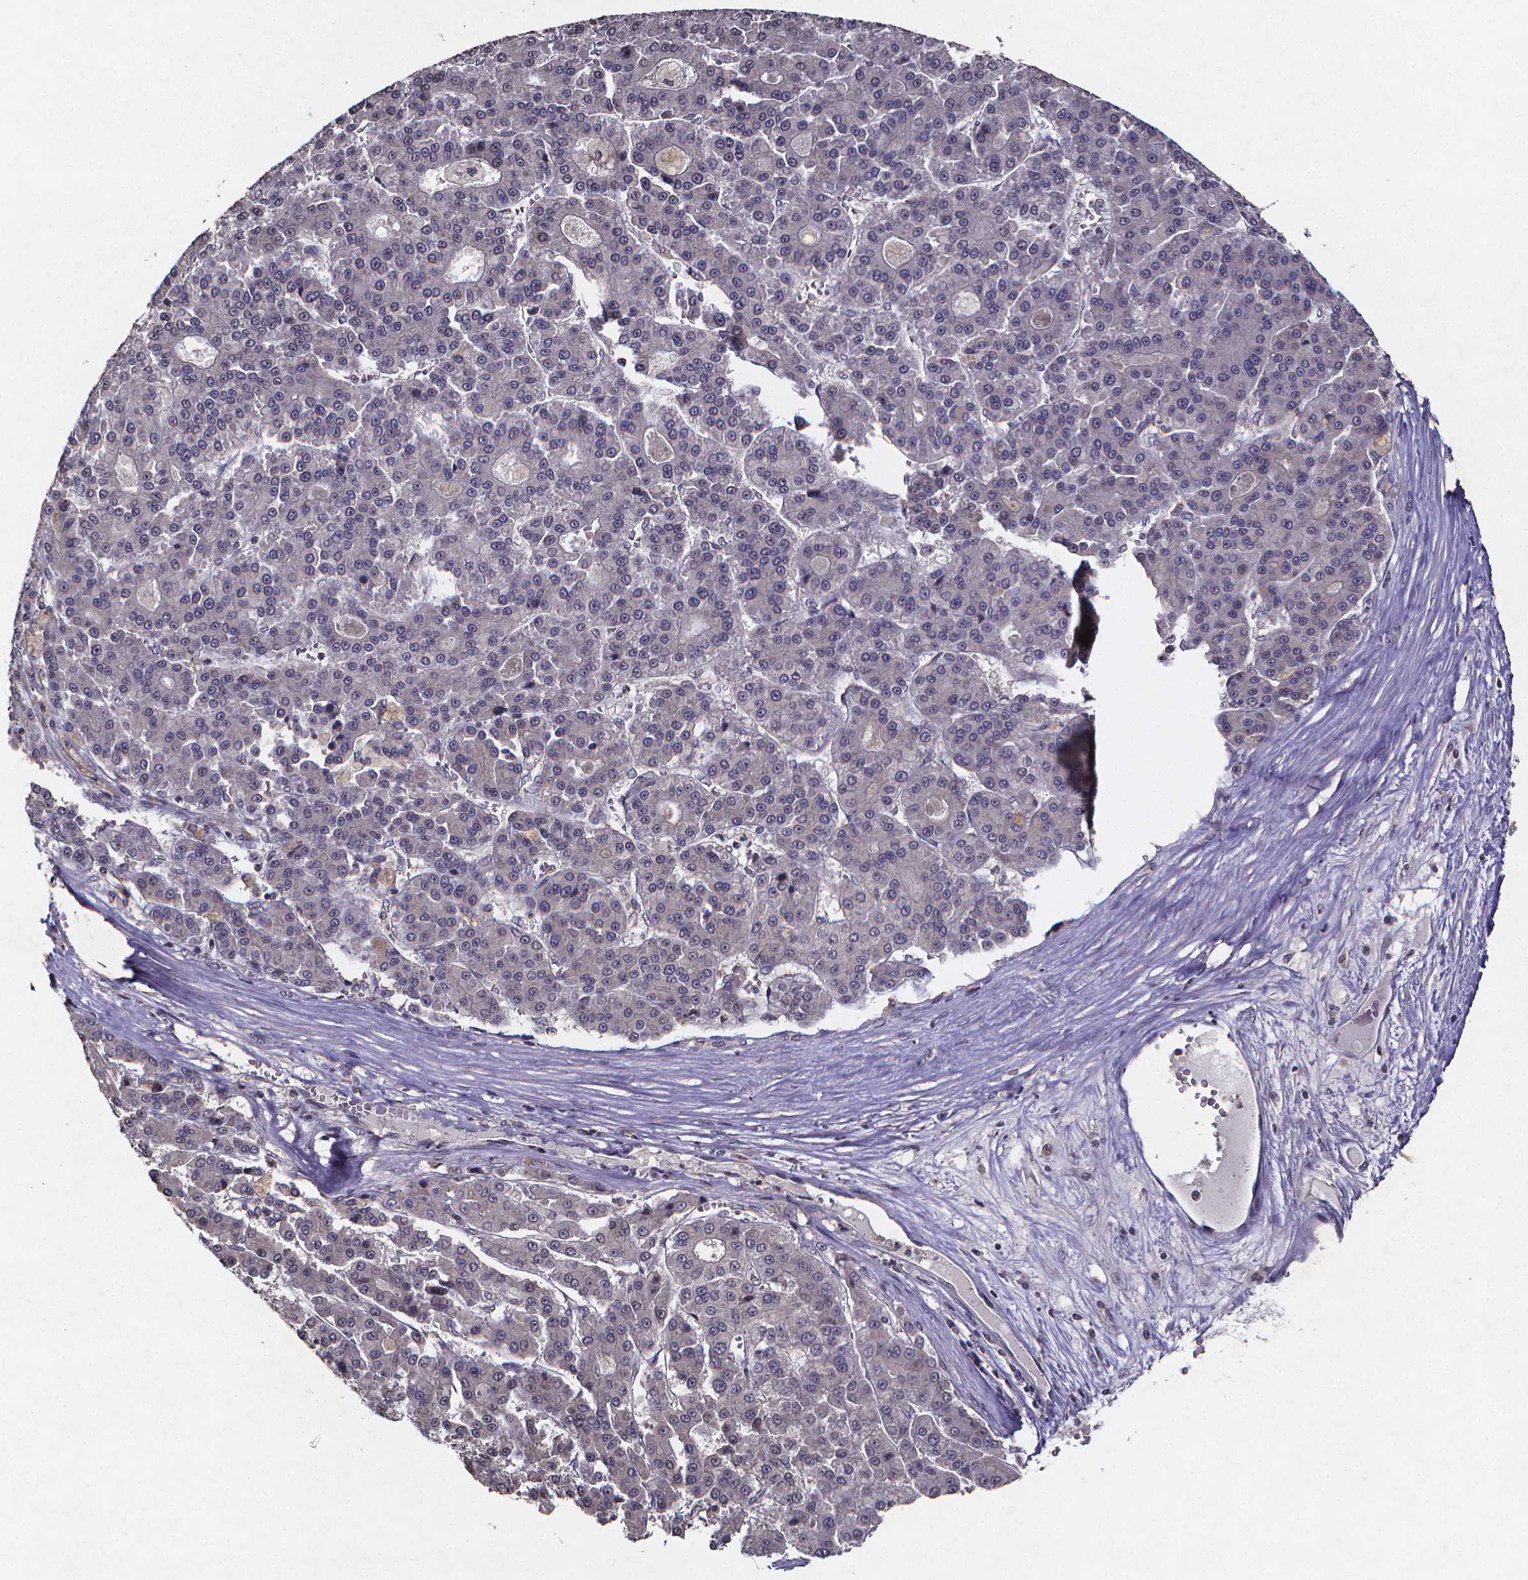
{"staining": {"intensity": "negative", "quantity": "none", "location": "none"}, "tissue": "liver cancer", "cell_type": "Tumor cells", "image_type": "cancer", "snomed": [{"axis": "morphology", "description": "Carcinoma, Hepatocellular, NOS"}, {"axis": "topography", "description": "Liver"}], "caption": "IHC of human liver cancer displays no staining in tumor cells.", "gene": "TP73", "patient": {"sex": "male", "age": 70}}